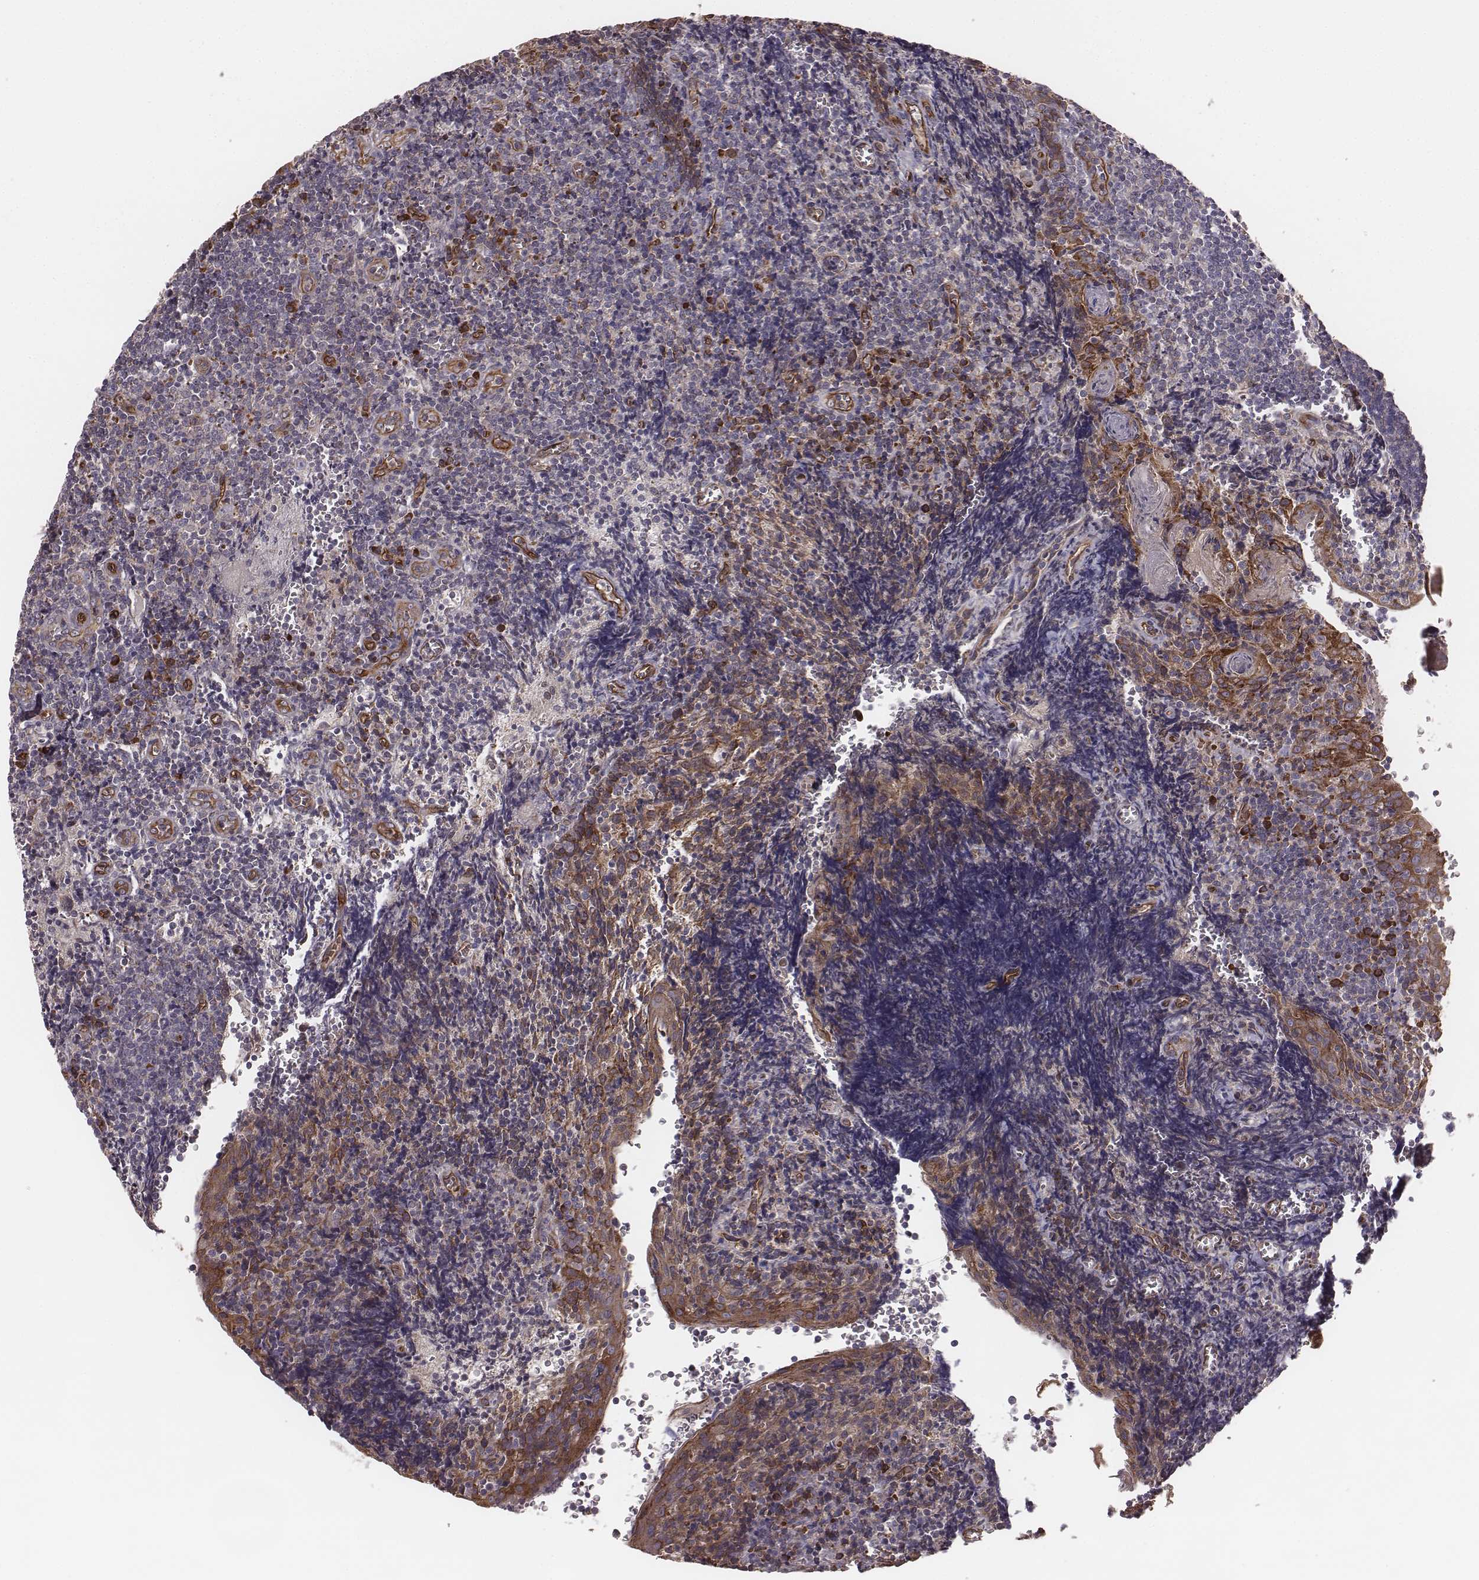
{"staining": {"intensity": "moderate", "quantity": "<25%", "location": "cytoplasmic/membranous"}, "tissue": "tonsil", "cell_type": "Germinal center cells", "image_type": "normal", "snomed": [{"axis": "morphology", "description": "Normal tissue, NOS"}, {"axis": "morphology", "description": "Inflammation, NOS"}, {"axis": "topography", "description": "Tonsil"}], "caption": "IHC photomicrograph of unremarkable tonsil: human tonsil stained using IHC reveals low levels of moderate protein expression localized specifically in the cytoplasmic/membranous of germinal center cells, appearing as a cytoplasmic/membranous brown color.", "gene": "PALMD", "patient": {"sex": "female", "age": 31}}